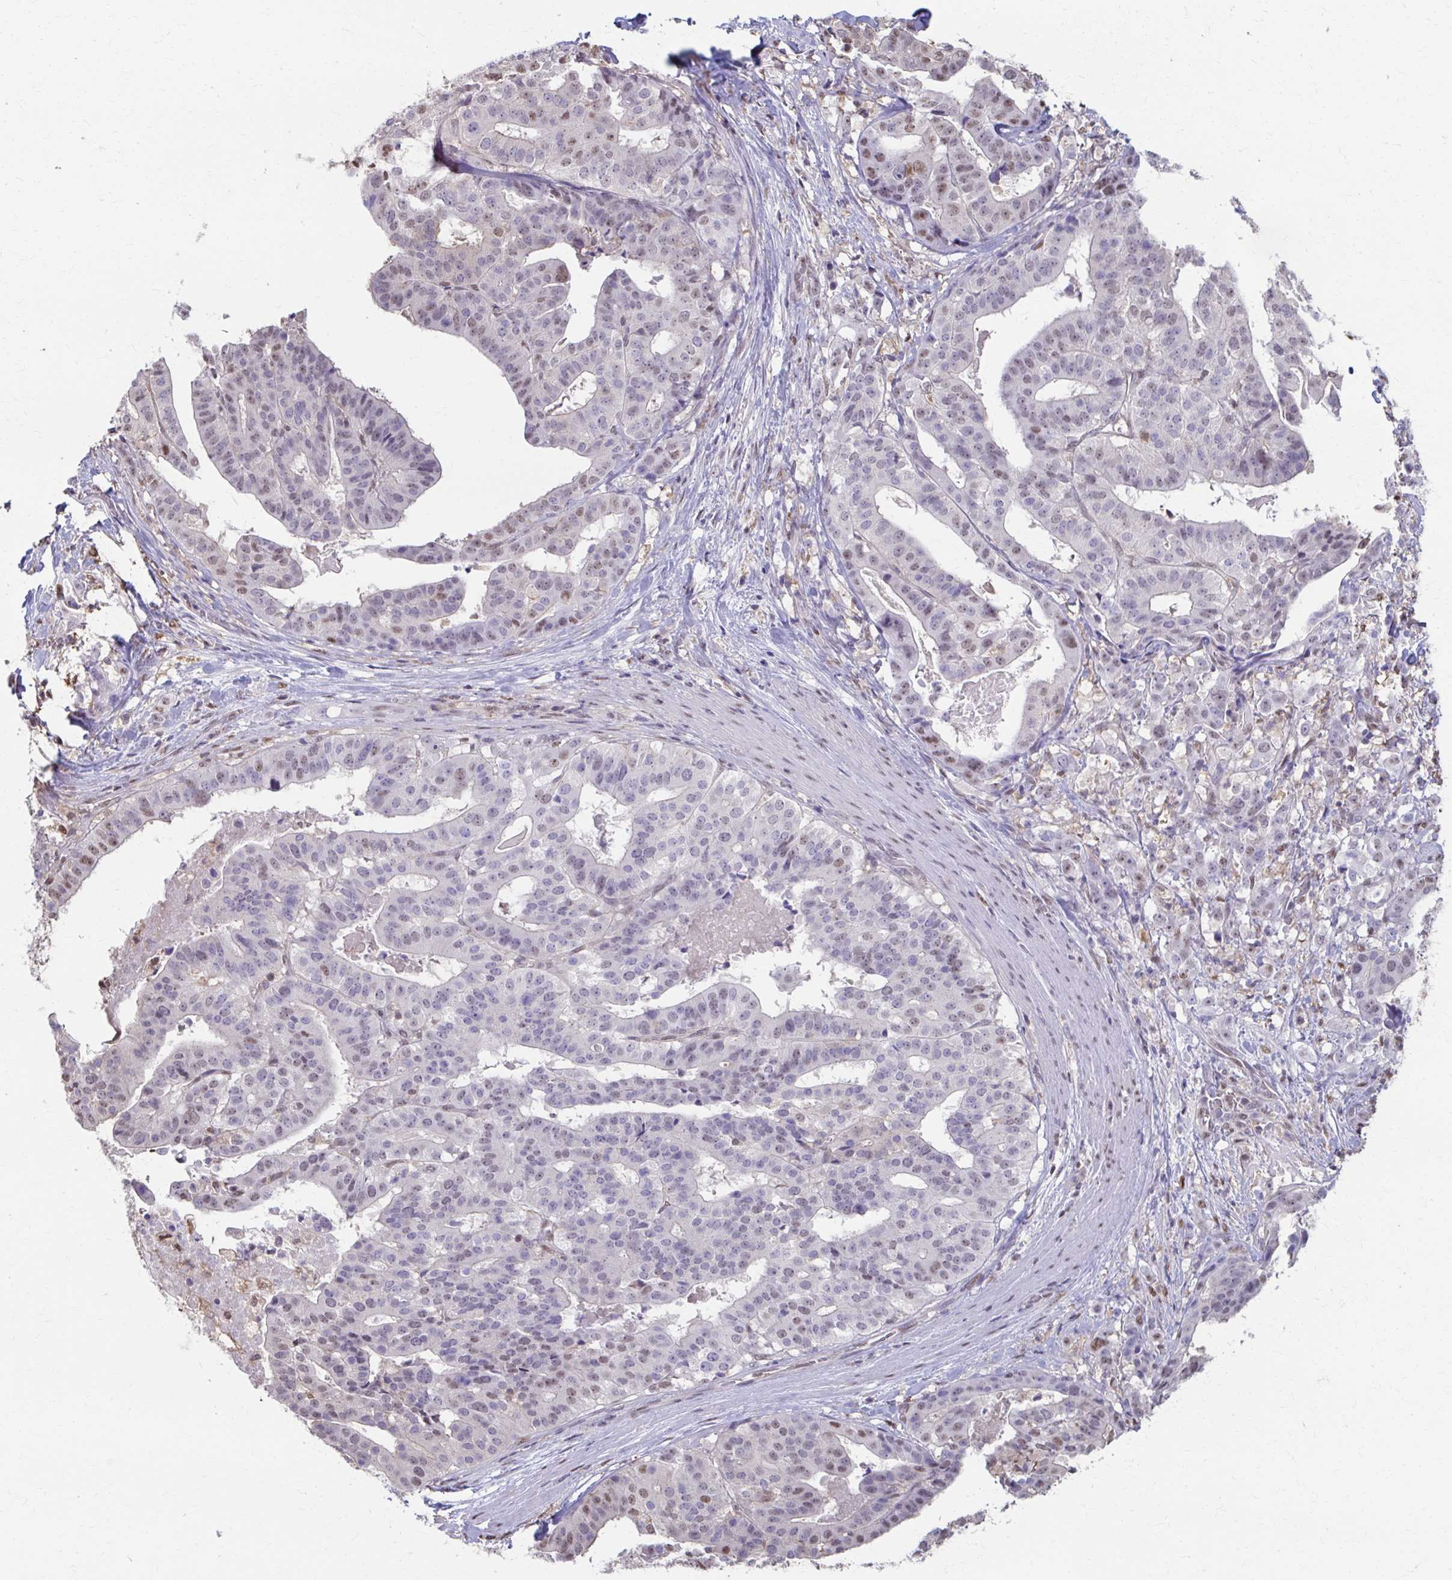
{"staining": {"intensity": "weak", "quantity": "<25%", "location": "nuclear"}, "tissue": "stomach cancer", "cell_type": "Tumor cells", "image_type": "cancer", "snomed": [{"axis": "morphology", "description": "Adenocarcinoma, NOS"}, {"axis": "topography", "description": "Stomach"}], "caption": "Immunohistochemistry of human stomach adenocarcinoma demonstrates no positivity in tumor cells.", "gene": "ING4", "patient": {"sex": "male", "age": 48}}